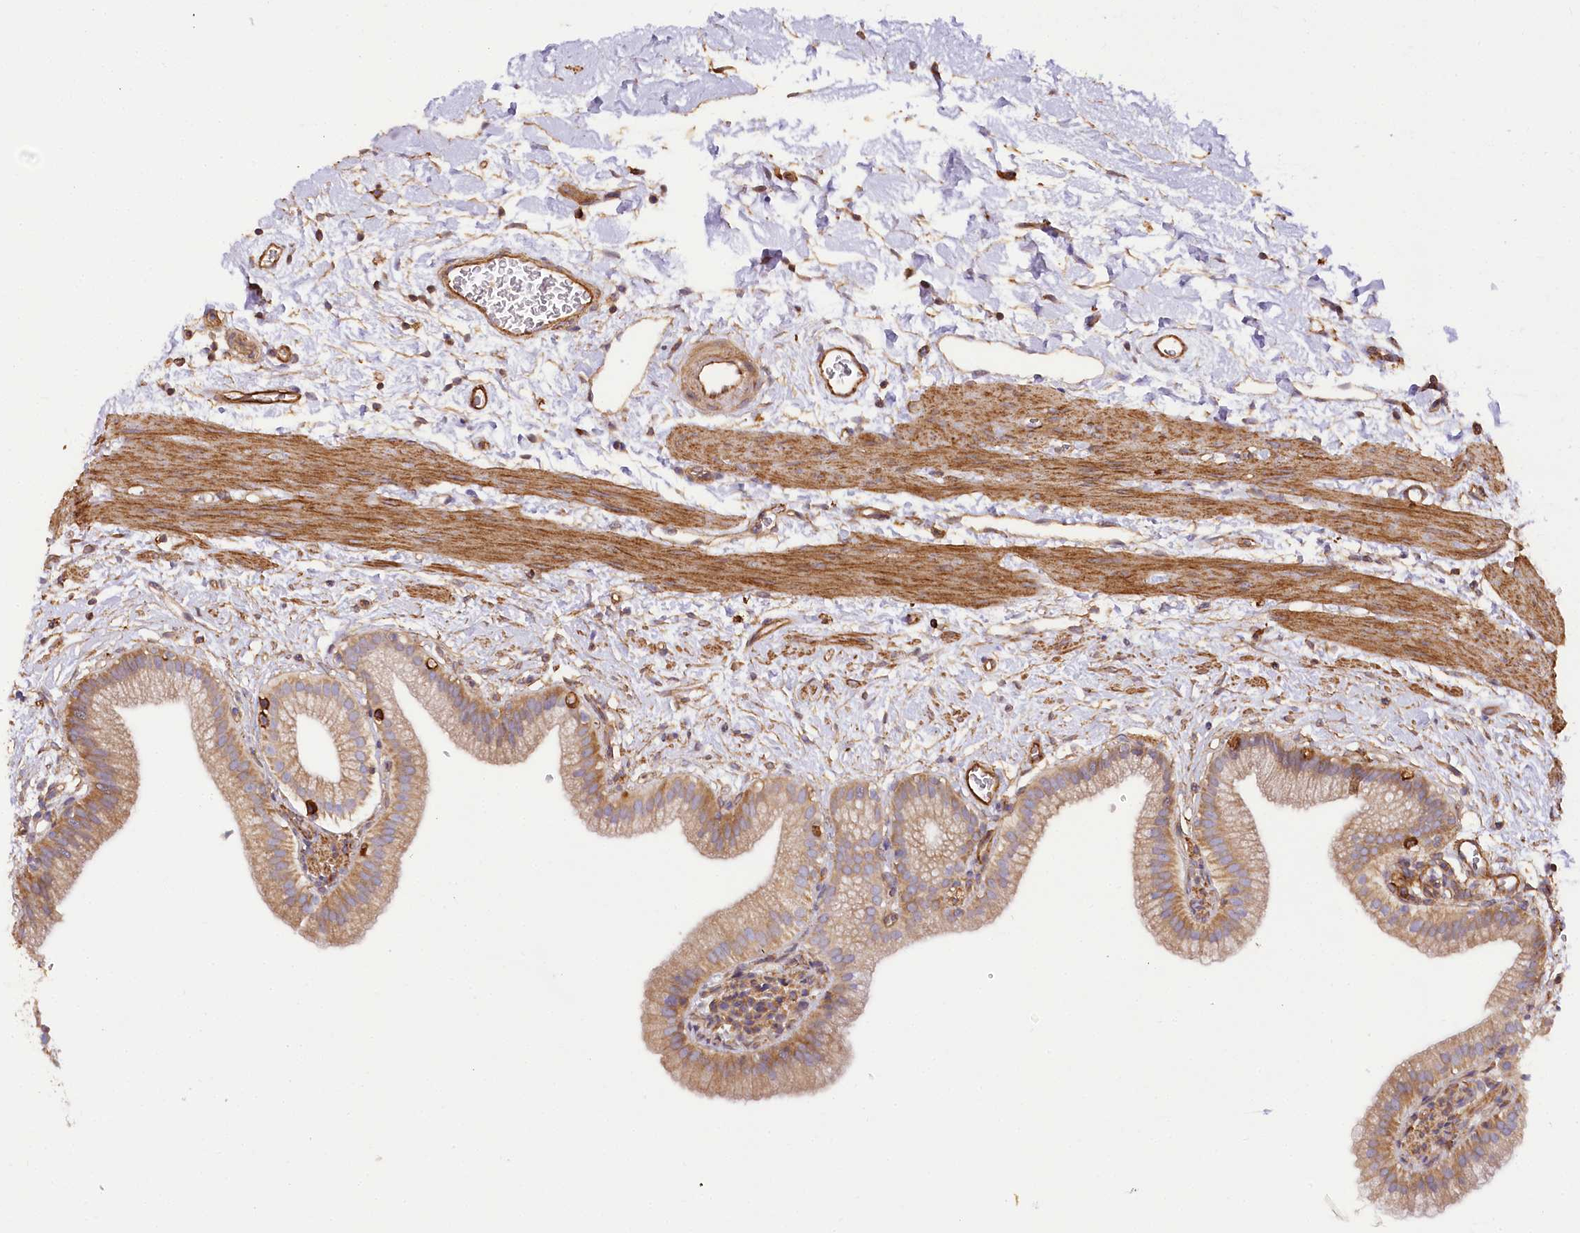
{"staining": {"intensity": "moderate", "quantity": ">75%", "location": "cytoplasmic/membranous"}, "tissue": "gallbladder", "cell_type": "Glandular cells", "image_type": "normal", "snomed": [{"axis": "morphology", "description": "Normal tissue, NOS"}, {"axis": "topography", "description": "Gallbladder"}], "caption": "Gallbladder stained with immunohistochemistry (IHC) demonstrates moderate cytoplasmic/membranous staining in approximately >75% of glandular cells. Ihc stains the protein of interest in brown and the nuclei are stained blue.", "gene": "SYNPO2", "patient": {"sex": "male", "age": 55}}